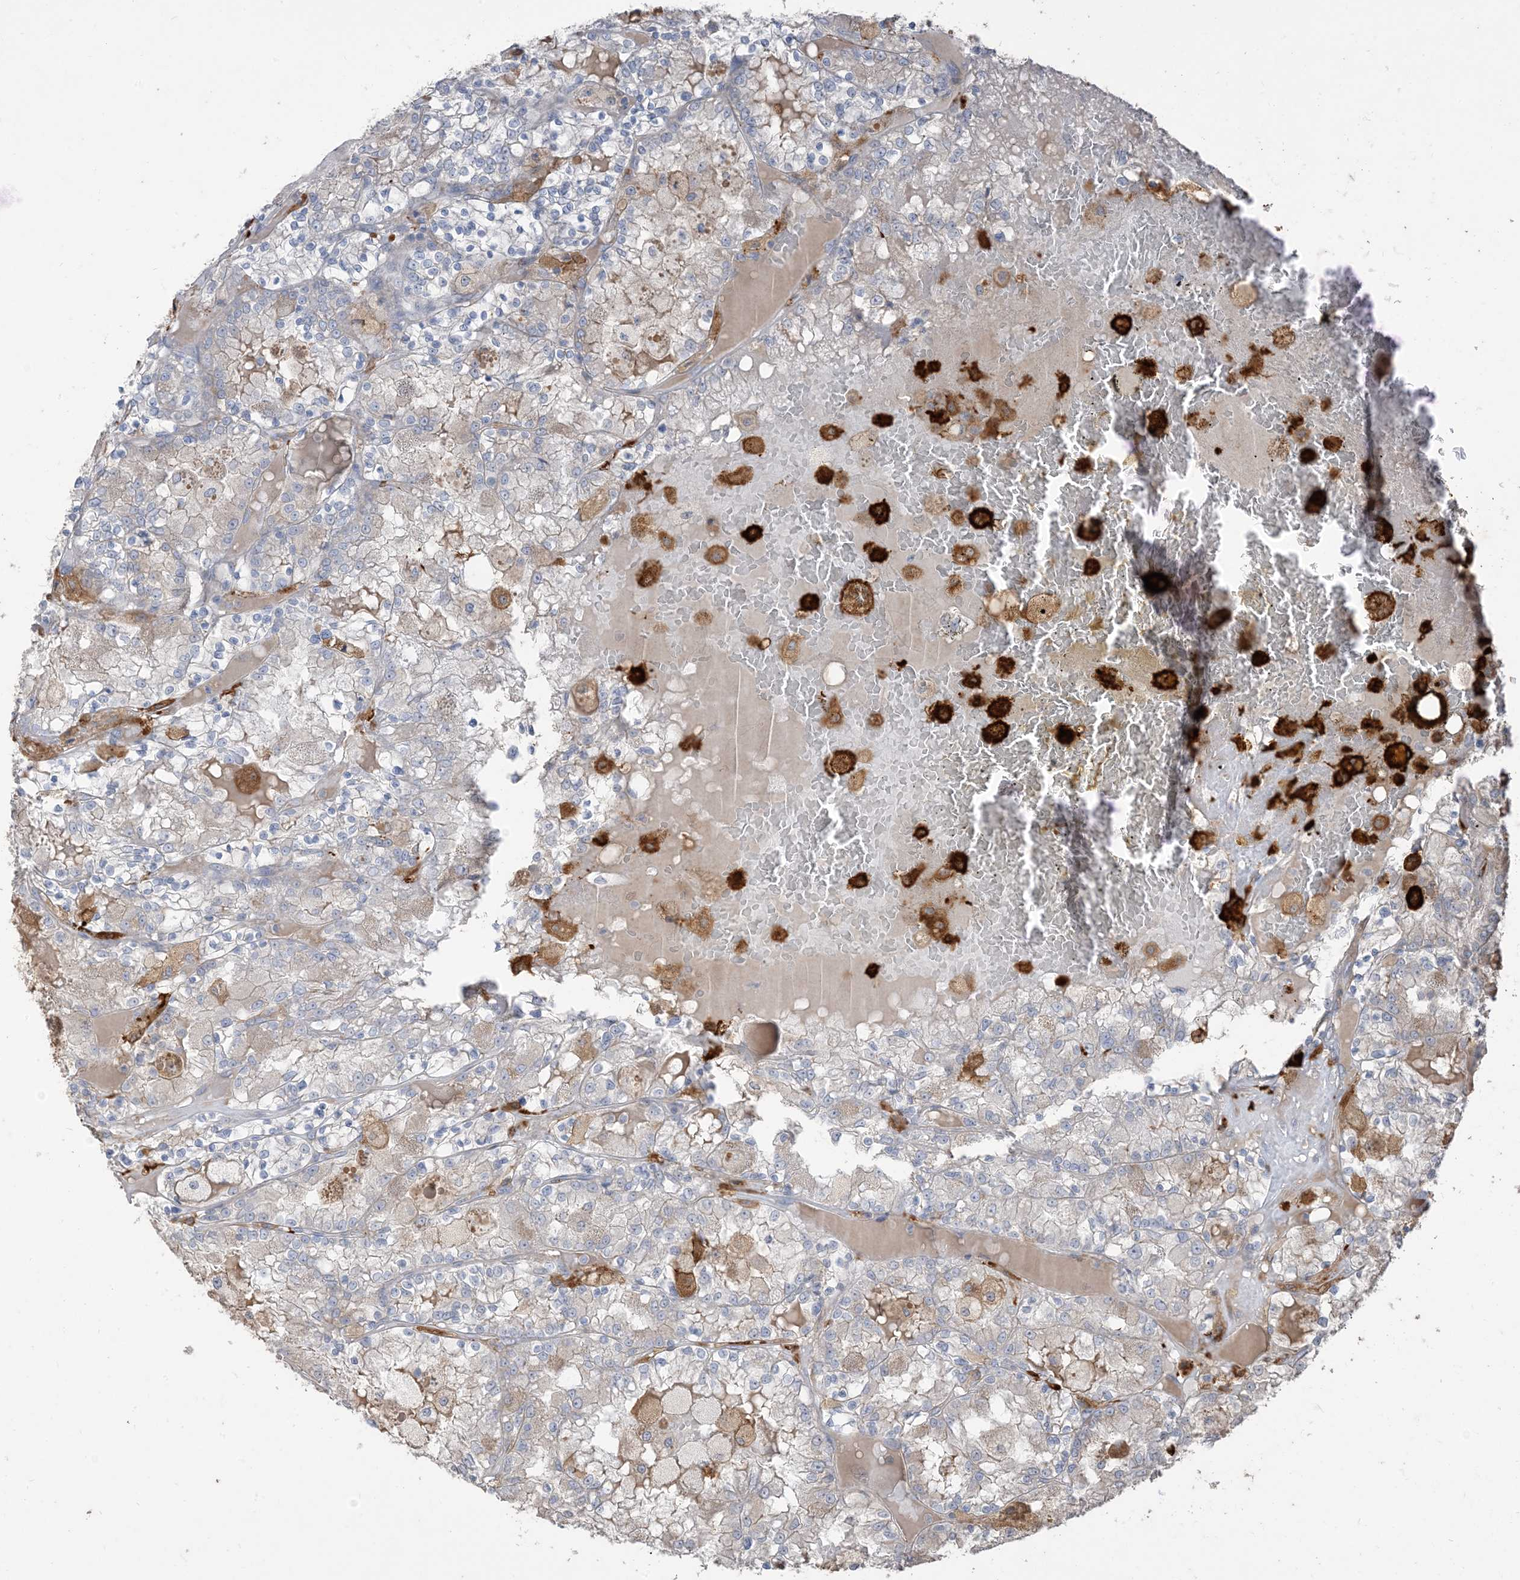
{"staining": {"intensity": "negative", "quantity": "none", "location": "none"}, "tissue": "renal cancer", "cell_type": "Tumor cells", "image_type": "cancer", "snomed": [{"axis": "morphology", "description": "Adenocarcinoma, NOS"}, {"axis": "topography", "description": "Kidney"}], "caption": "This image is of renal cancer stained with immunohistochemistry (IHC) to label a protein in brown with the nuclei are counter-stained blue. There is no staining in tumor cells.", "gene": "RNF175", "patient": {"sex": "female", "age": 56}}